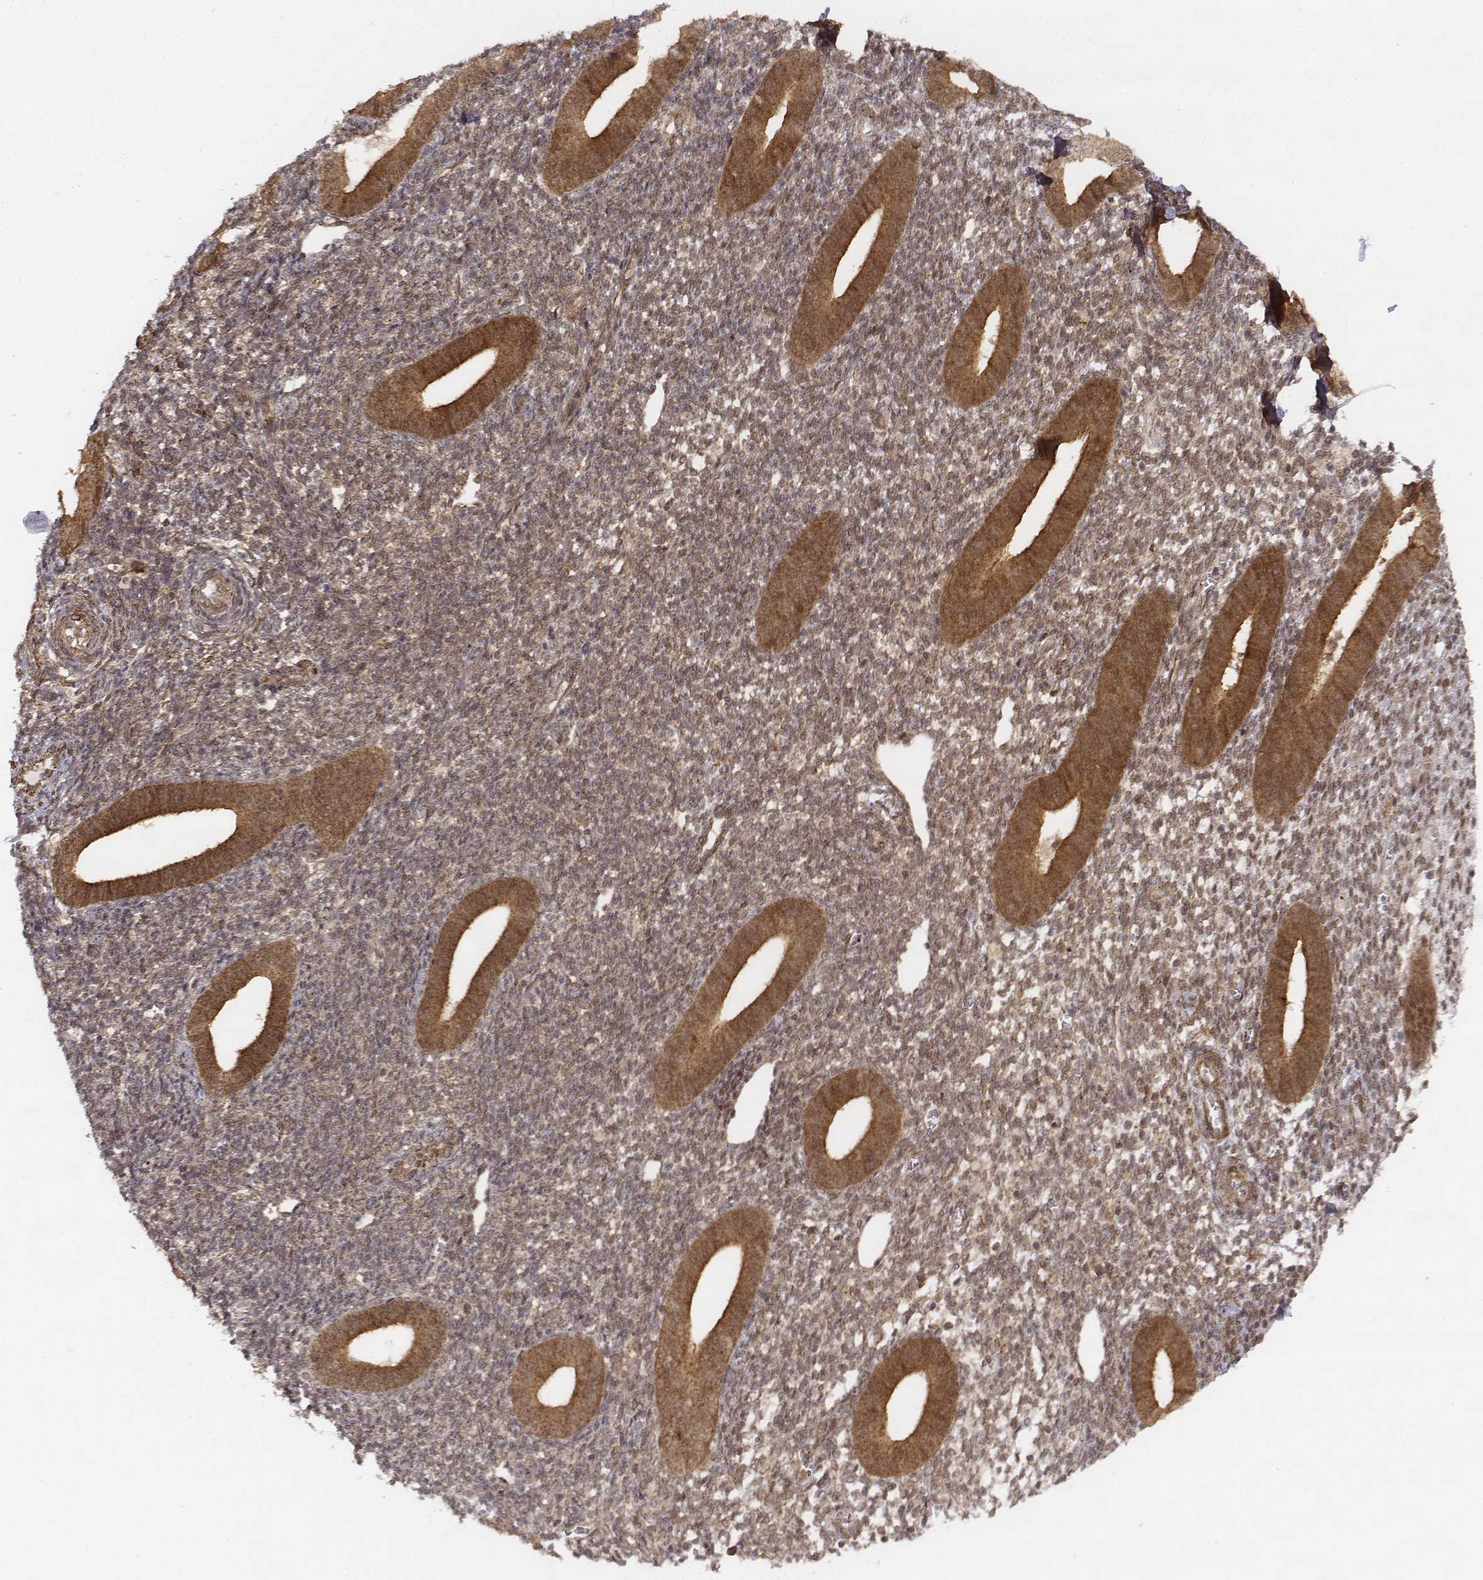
{"staining": {"intensity": "moderate", "quantity": ">75%", "location": "cytoplasmic/membranous"}, "tissue": "endometrium", "cell_type": "Cells in endometrial stroma", "image_type": "normal", "snomed": [{"axis": "morphology", "description": "Normal tissue, NOS"}, {"axis": "topography", "description": "Endometrium"}], "caption": "IHC micrograph of unremarkable human endometrium stained for a protein (brown), which reveals medium levels of moderate cytoplasmic/membranous expression in about >75% of cells in endometrial stroma.", "gene": "ZFYVE19", "patient": {"sex": "female", "age": 25}}